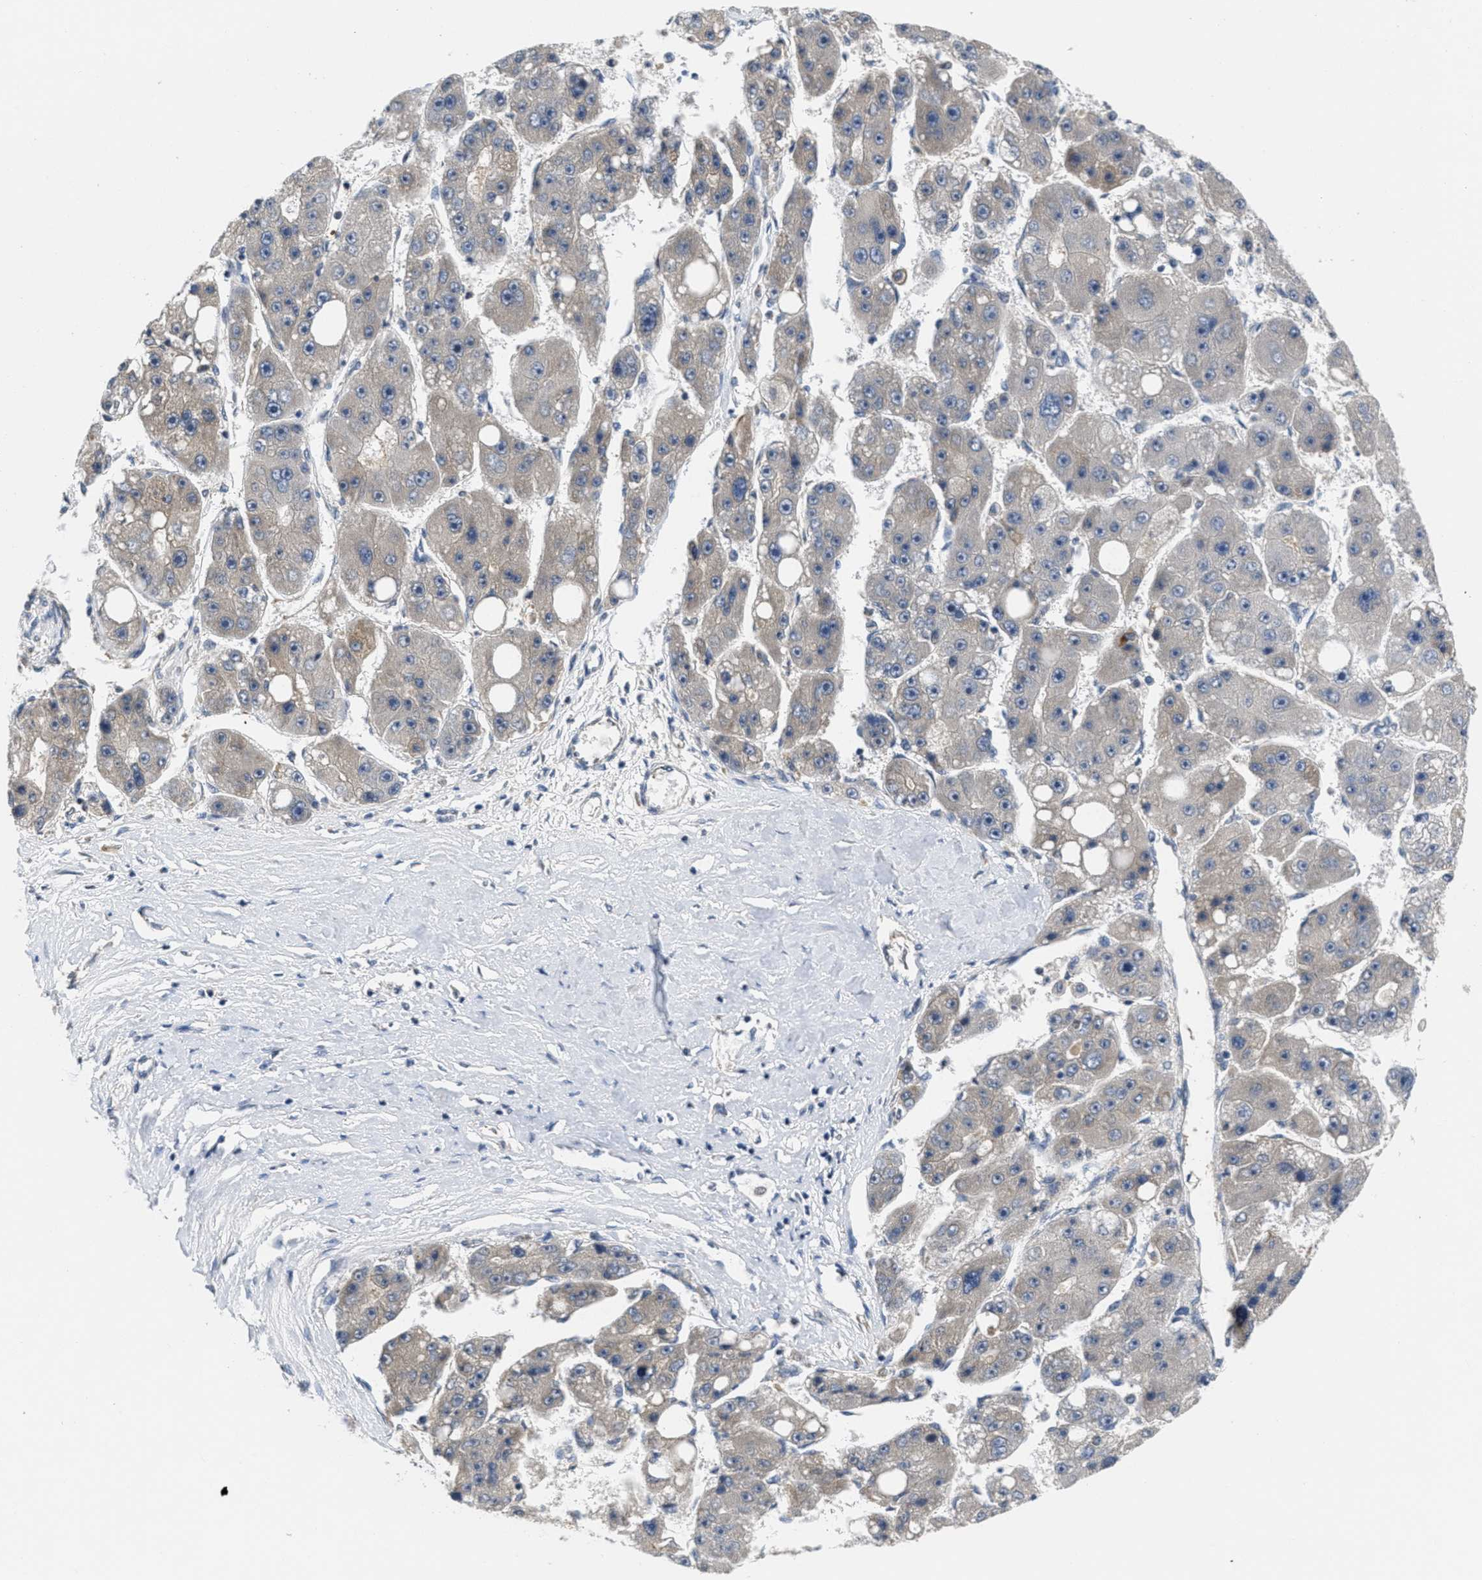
{"staining": {"intensity": "weak", "quantity": "<25%", "location": "cytoplasmic/membranous"}, "tissue": "liver cancer", "cell_type": "Tumor cells", "image_type": "cancer", "snomed": [{"axis": "morphology", "description": "Carcinoma, Hepatocellular, NOS"}, {"axis": "topography", "description": "Liver"}], "caption": "High magnification brightfield microscopy of liver cancer stained with DAB (3,3'-diaminobenzidine) (brown) and counterstained with hematoxylin (blue): tumor cells show no significant positivity.", "gene": "ANGPT1", "patient": {"sex": "female", "age": 61}}